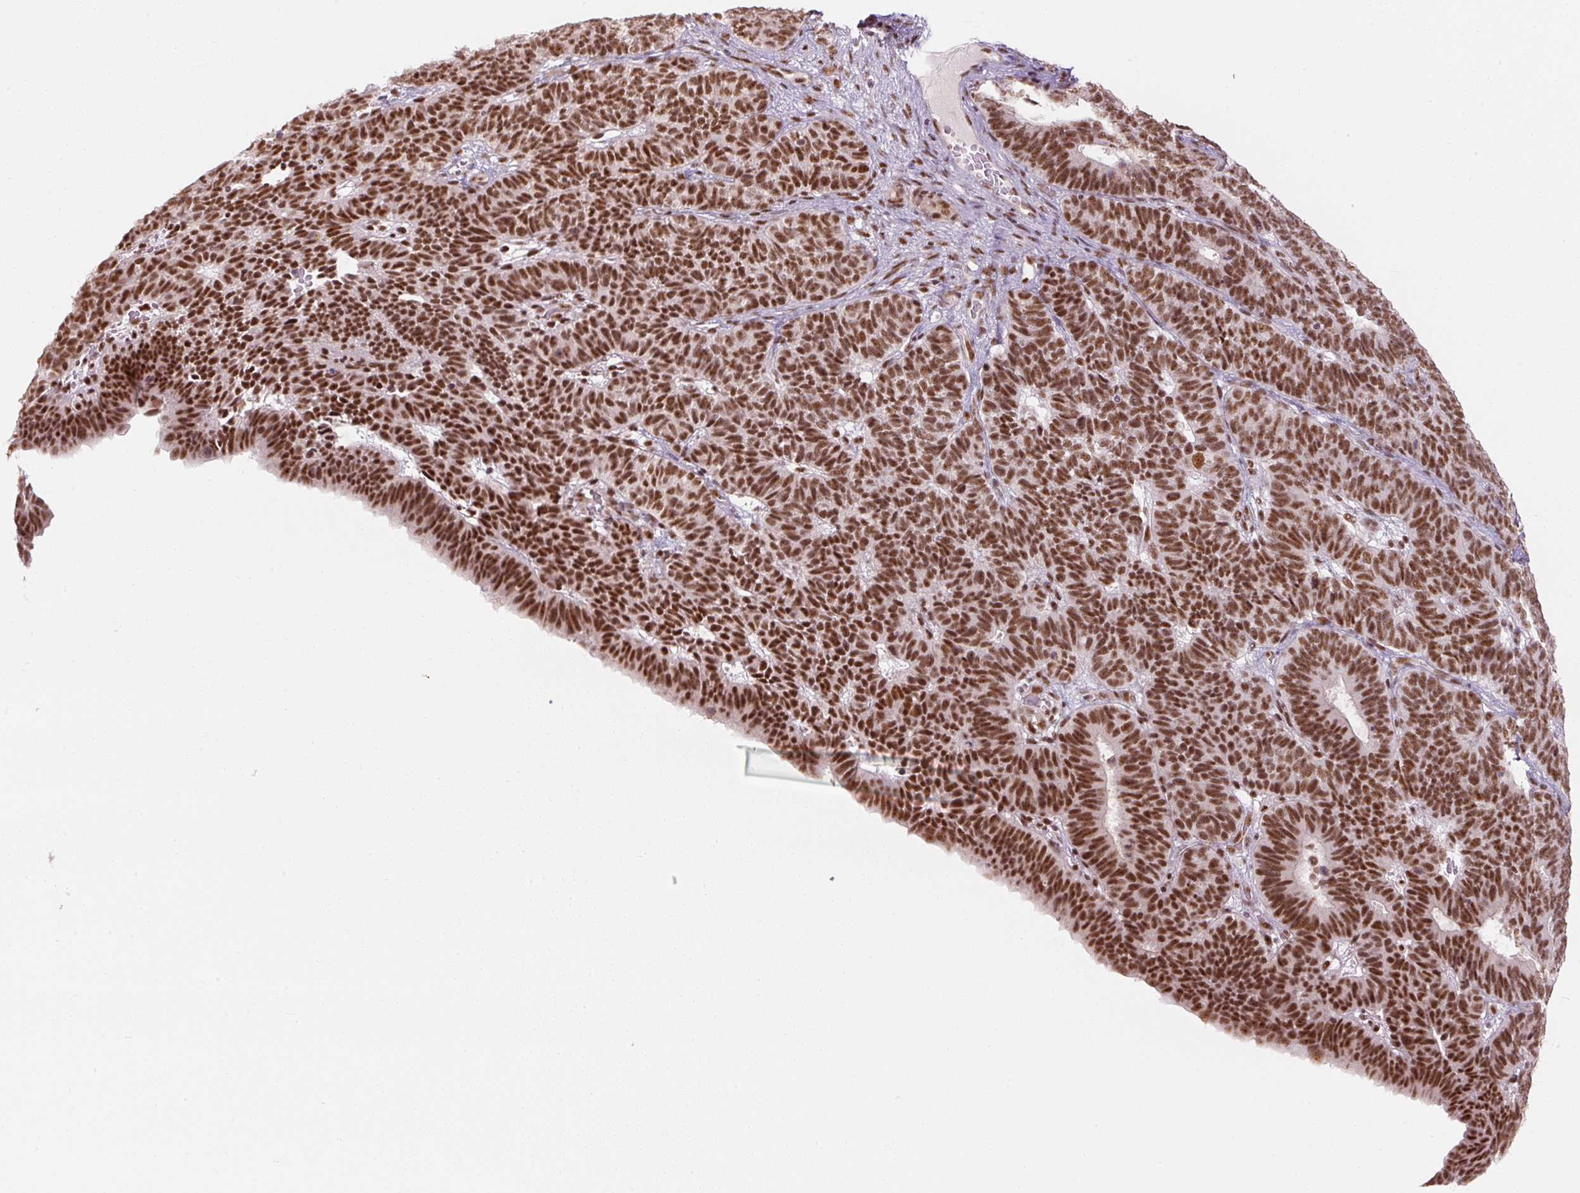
{"staining": {"intensity": "strong", "quantity": ">75%", "location": "nuclear"}, "tissue": "endometrial cancer", "cell_type": "Tumor cells", "image_type": "cancer", "snomed": [{"axis": "morphology", "description": "Adenocarcinoma, NOS"}, {"axis": "topography", "description": "Endometrium"}], "caption": "Protein analysis of endometrial cancer tissue exhibits strong nuclear staining in approximately >75% of tumor cells.", "gene": "U2AF2", "patient": {"sex": "female", "age": 70}}